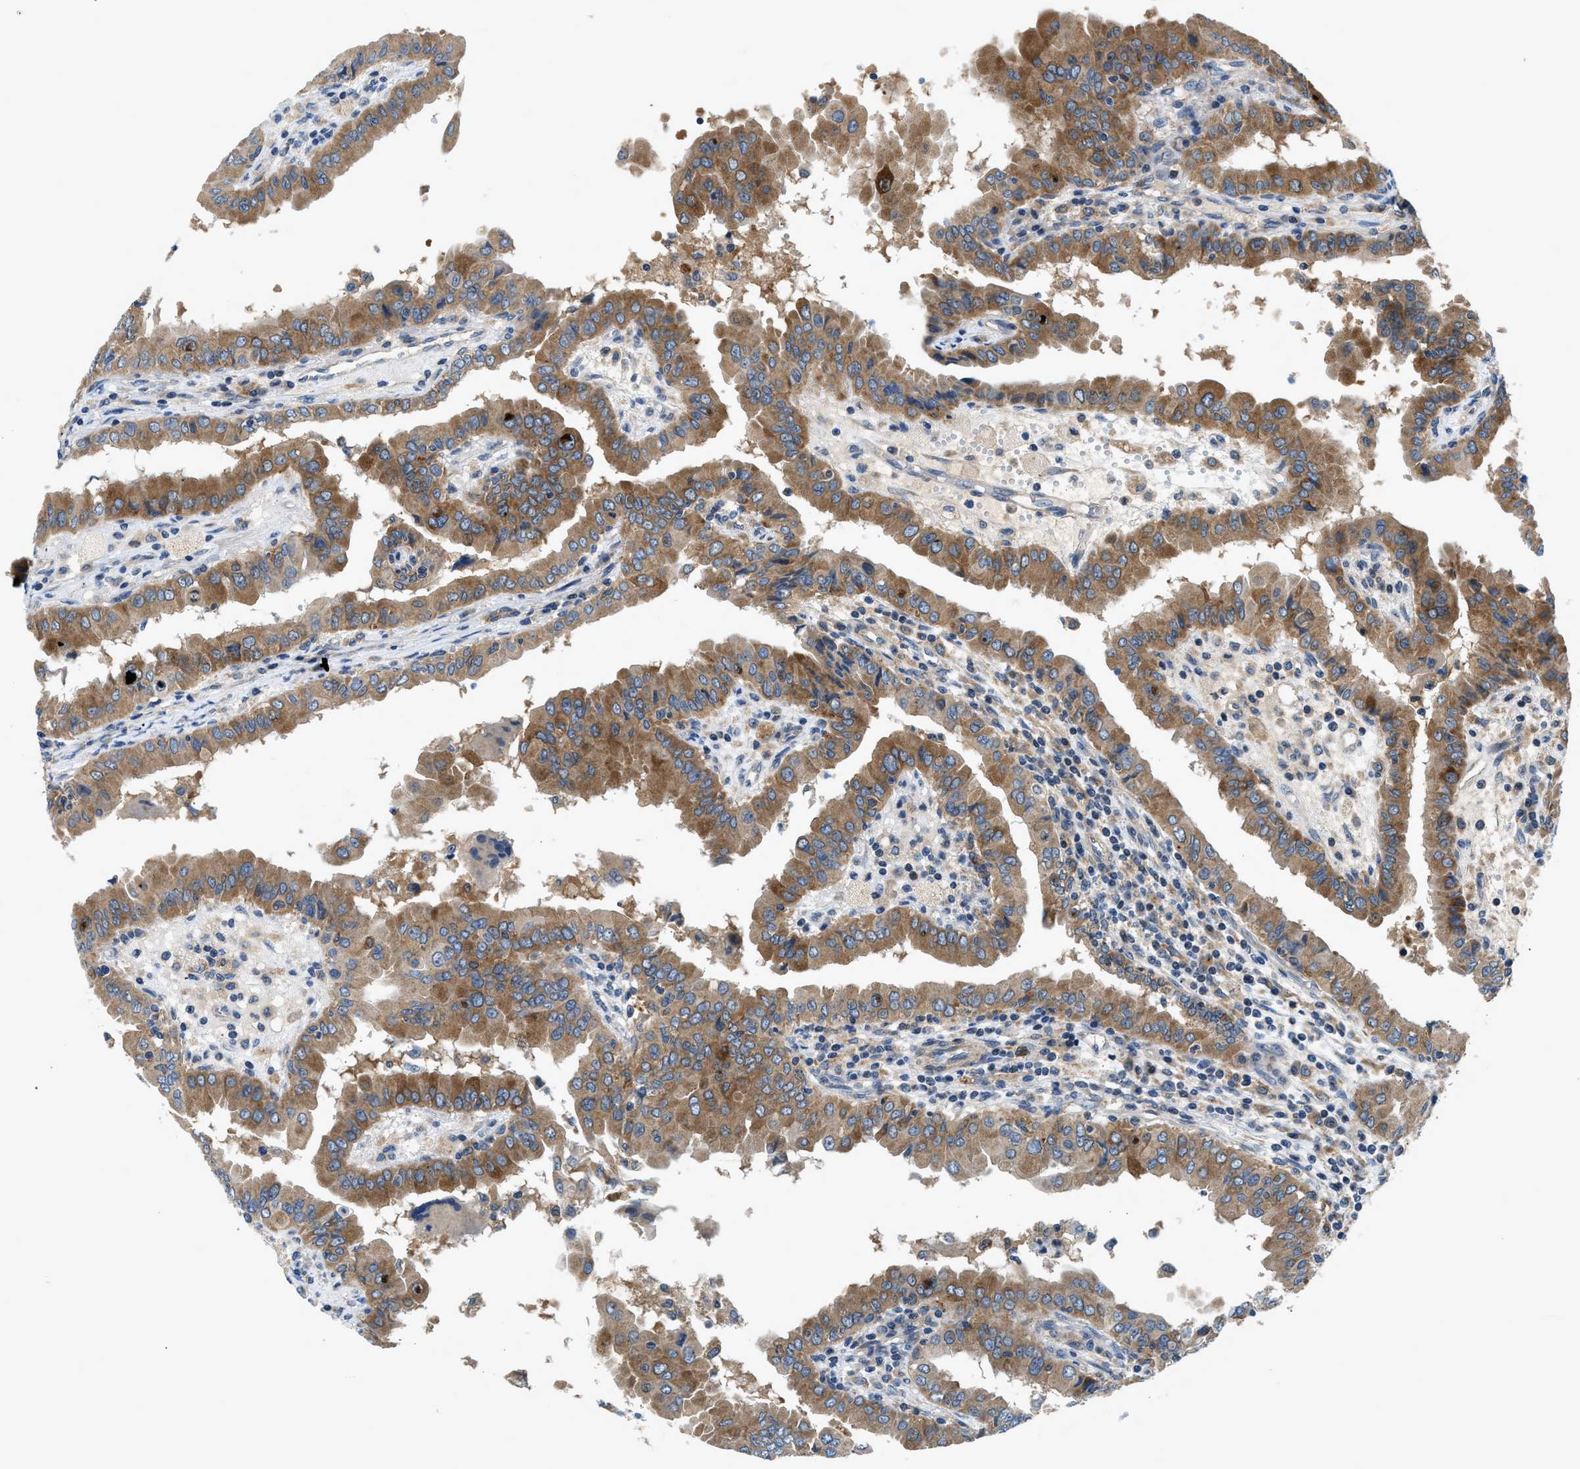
{"staining": {"intensity": "moderate", "quantity": ">75%", "location": "cytoplasmic/membranous"}, "tissue": "thyroid cancer", "cell_type": "Tumor cells", "image_type": "cancer", "snomed": [{"axis": "morphology", "description": "Papillary adenocarcinoma, NOS"}, {"axis": "topography", "description": "Thyroid gland"}], "caption": "An image of human thyroid cancer stained for a protein displays moderate cytoplasmic/membranous brown staining in tumor cells.", "gene": "LPIN2", "patient": {"sex": "male", "age": 33}}